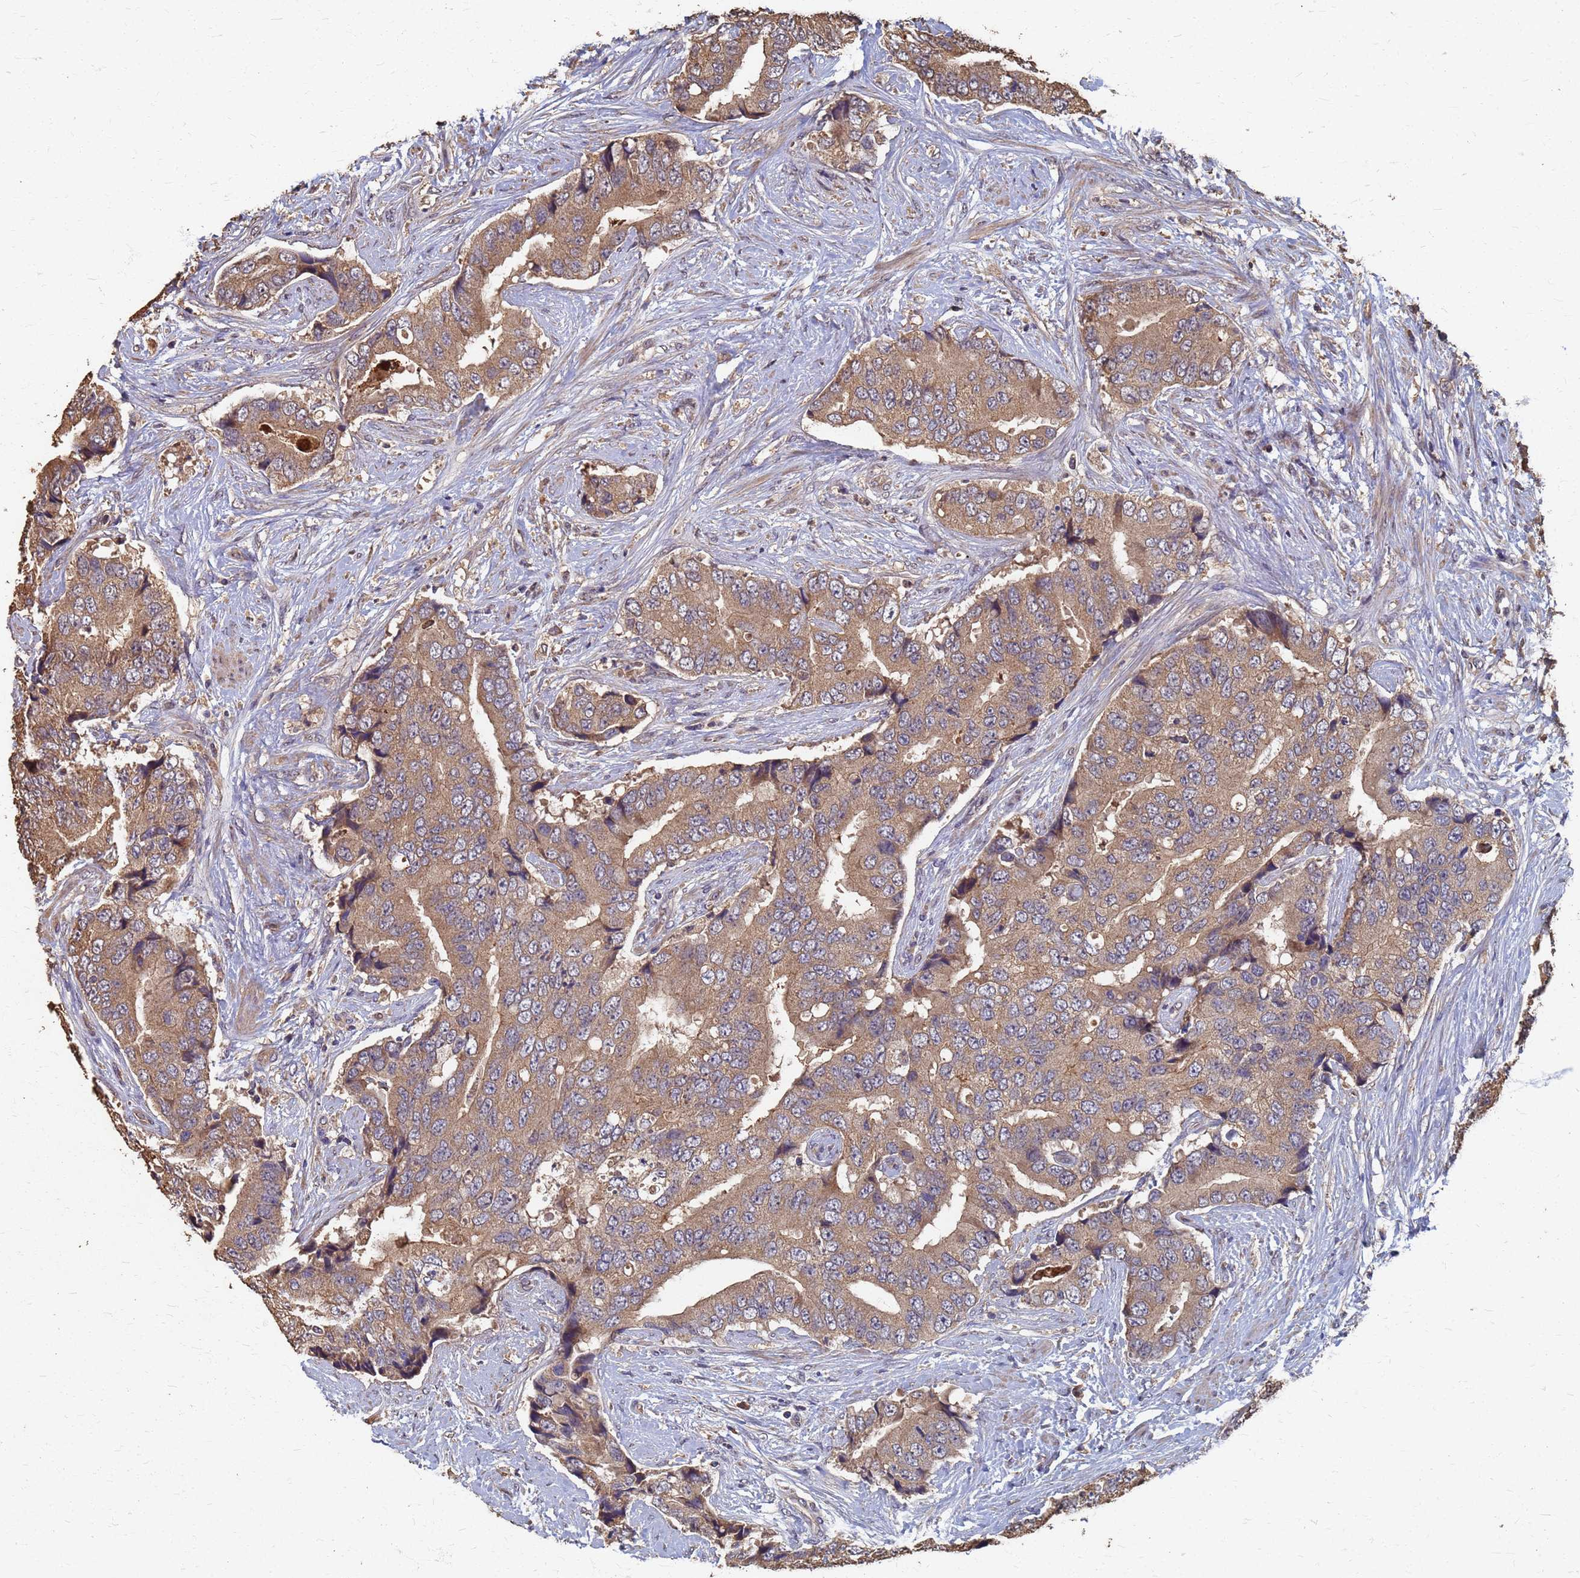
{"staining": {"intensity": "moderate", "quantity": ">75%", "location": "cytoplasmic/membranous"}, "tissue": "prostate cancer", "cell_type": "Tumor cells", "image_type": "cancer", "snomed": [{"axis": "morphology", "description": "Adenocarcinoma, High grade"}, {"axis": "topography", "description": "Prostate"}], "caption": "Approximately >75% of tumor cells in prostate cancer (high-grade adenocarcinoma) show moderate cytoplasmic/membranous protein expression as visualized by brown immunohistochemical staining.", "gene": "DPH5", "patient": {"sex": "male", "age": 70}}